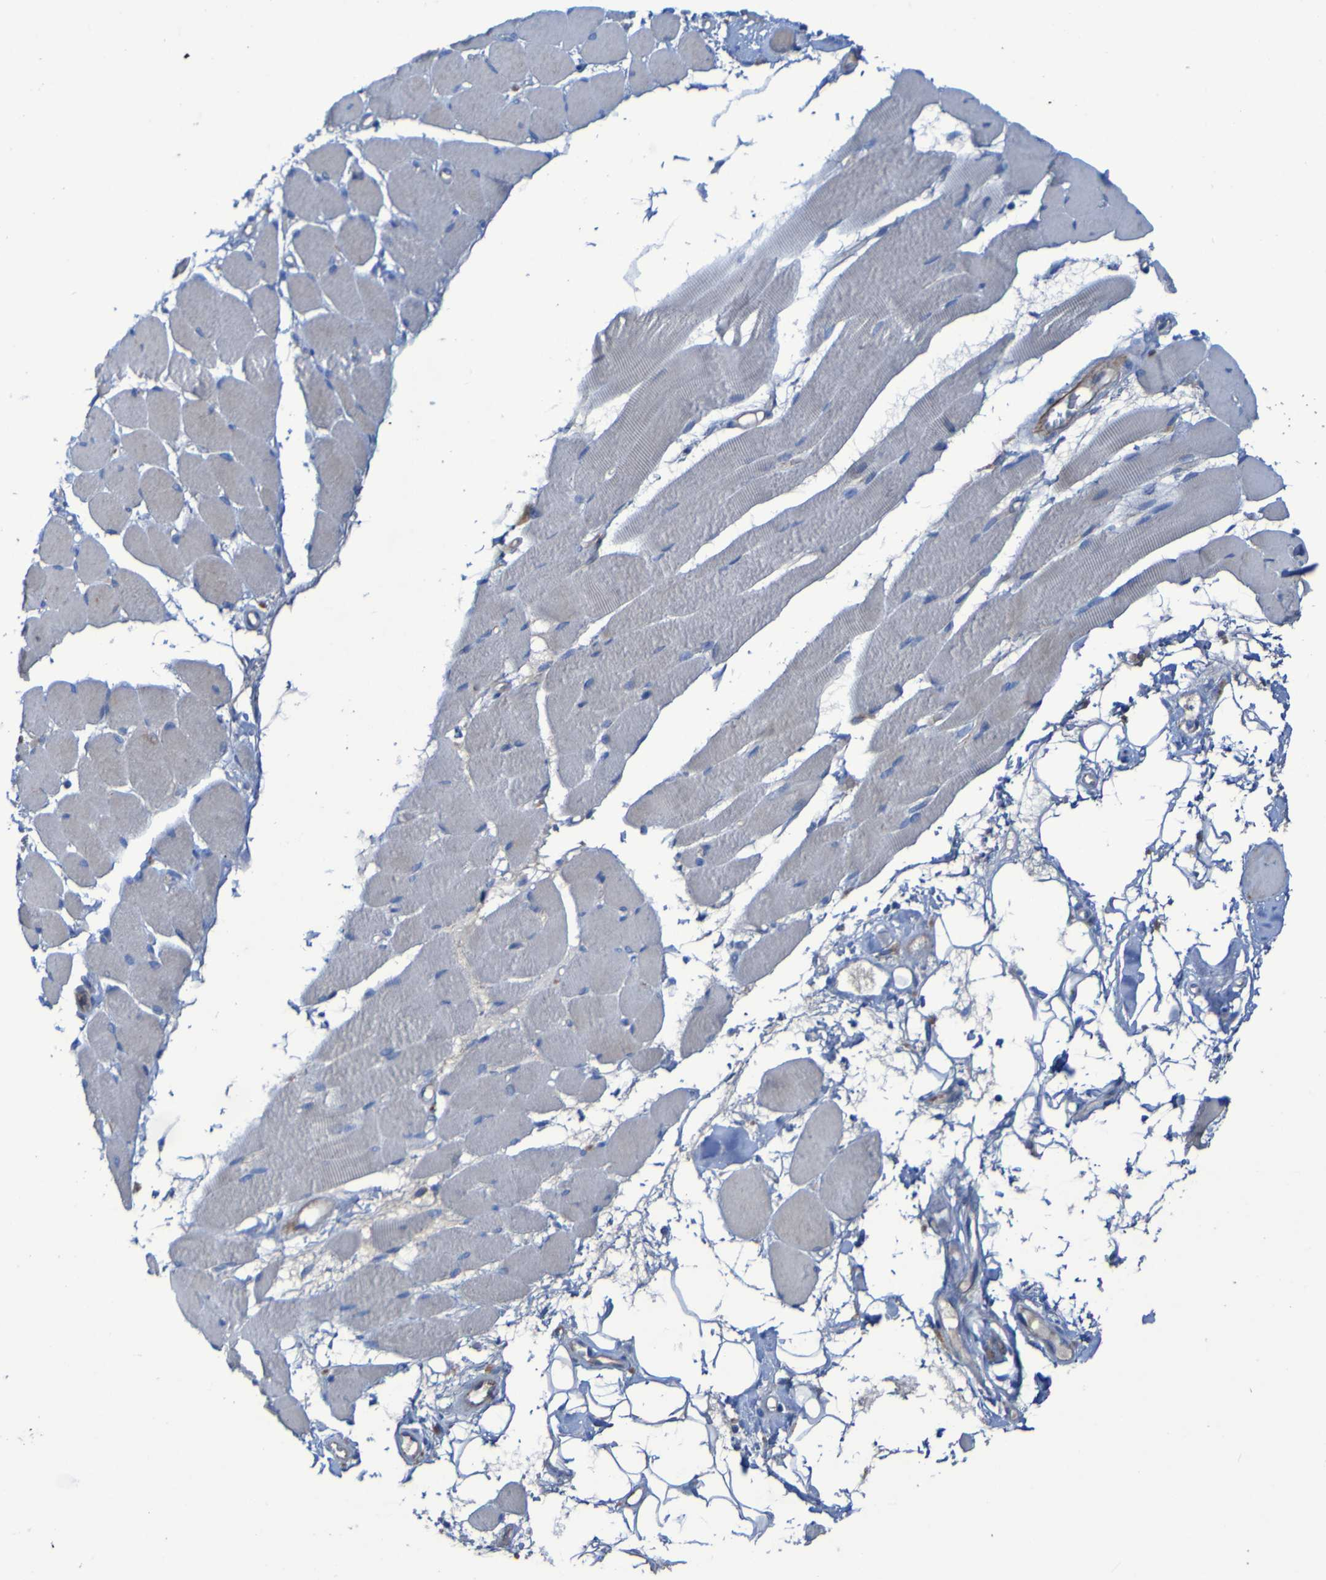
{"staining": {"intensity": "weak", "quantity": "<25%", "location": "cytoplasmic/membranous"}, "tissue": "skeletal muscle", "cell_type": "Myocytes", "image_type": "normal", "snomed": [{"axis": "morphology", "description": "Normal tissue, NOS"}, {"axis": "topography", "description": "Skeletal muscle"}, {"axis": "topography", "description": "Peripheral nerve tissue"}], "caption": "IHC photomicrograph of unremarkable skeletal muscle stained for a protein (brown), which exhibits no expression in myocytes. (DAB (3,3'-diaminobenzidine) immunohistochemistry, high magnification).", "gene": "ARHGEF16", "patient": {"sex": "female", "age": 84}}